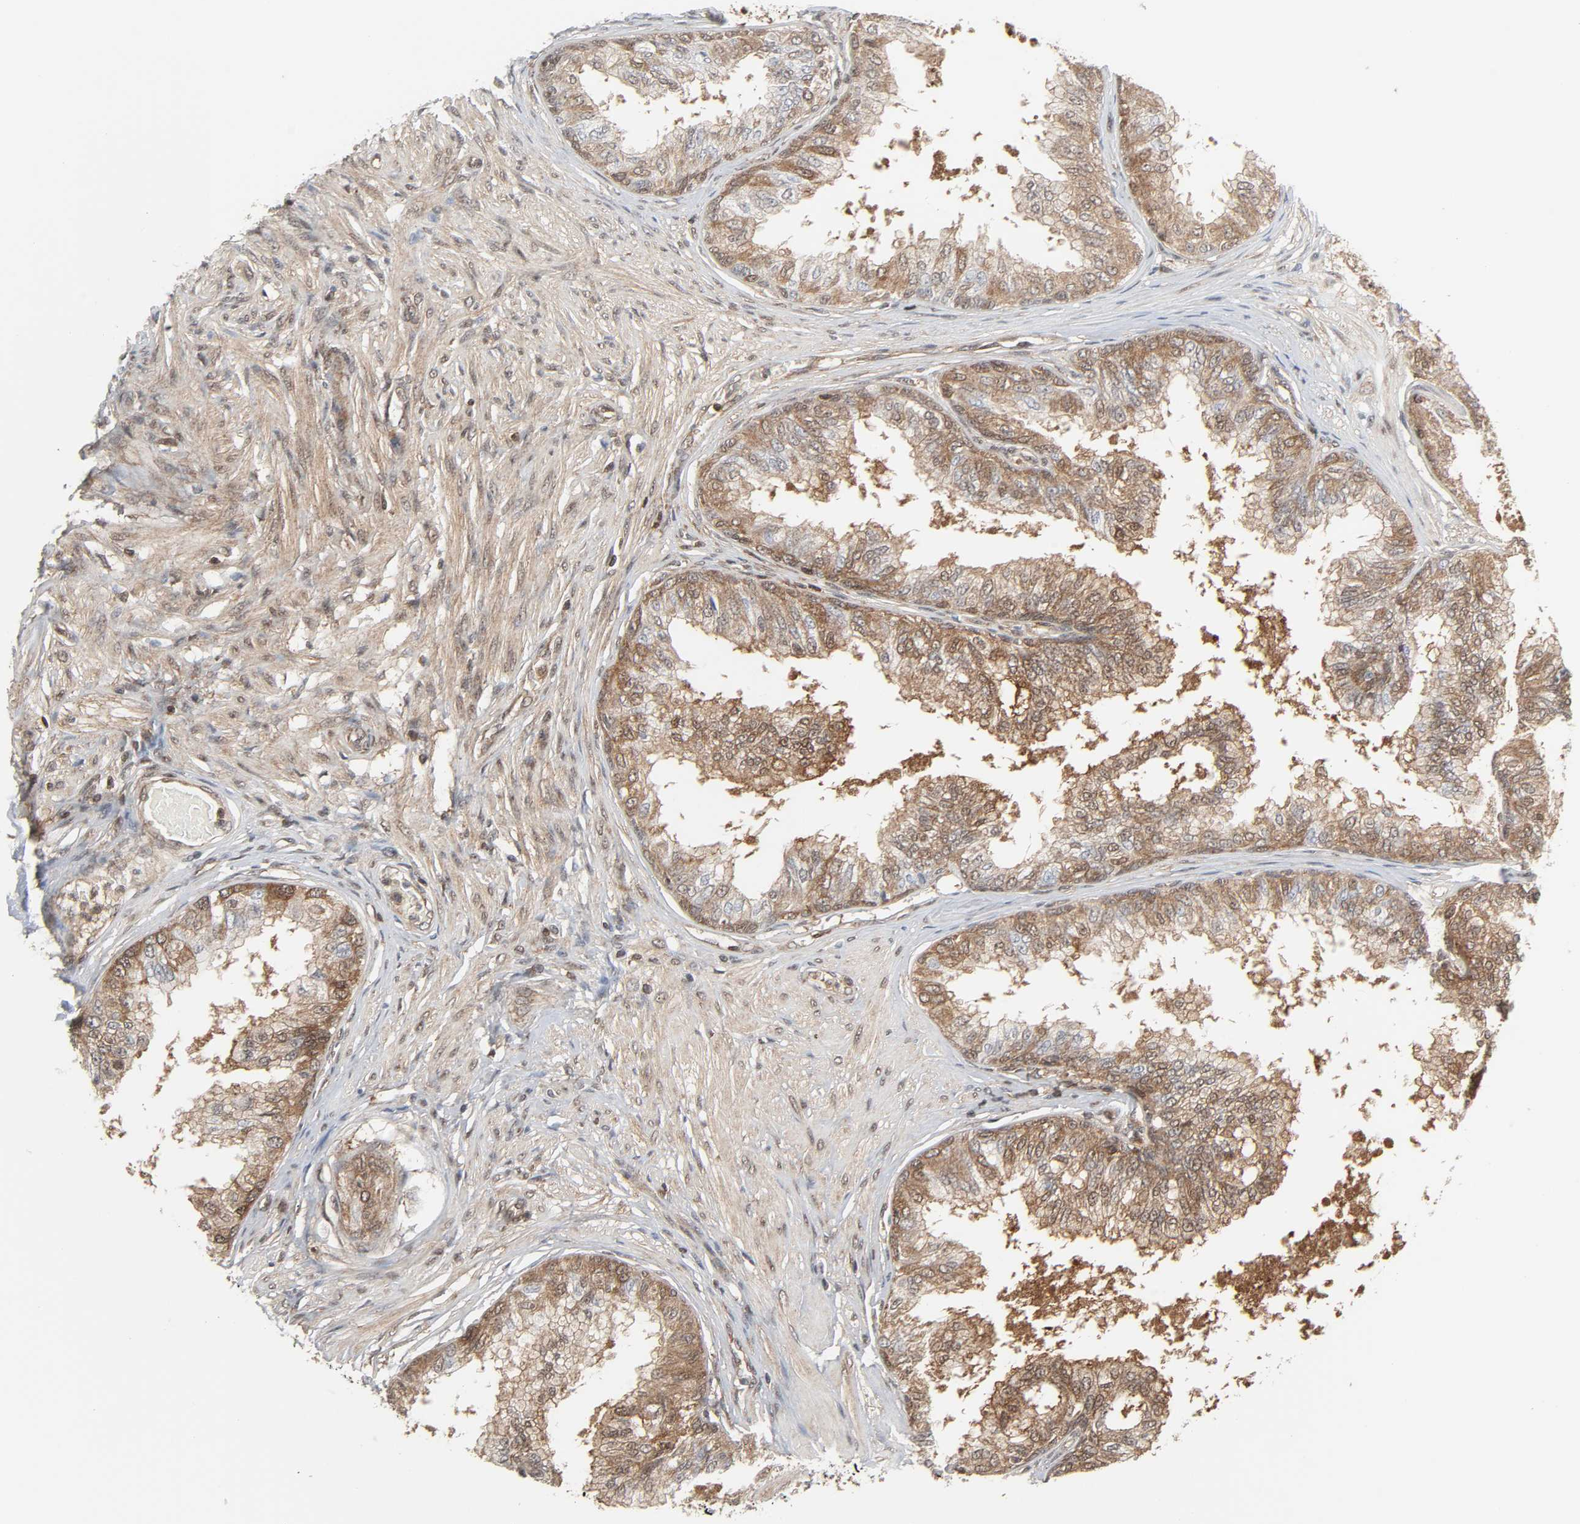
{"staining": {"intensity": "moderate", "quantity": ">75%", "location": "cytoplasmic/membranous"}, "tissue": "prostate", "cell_type": "Glandular cells", "image_type": "normal", "snomed": [{"axis": "morphology", "description": "Normal tissue, NOS"}, {"axis": "topography", "description": "Prostate"}, {"axis": "topography", "description": "Seminal veicle"}], "caption": "IHC histopathology image of unremarkable human prostate stained for a protein (brown), which shows medium levels of moderate cytoplasmic/membranous expression in about >75% of glandular cells.", "gene": "GSK3A", "patient": {"sex": "male", "age": 60}}